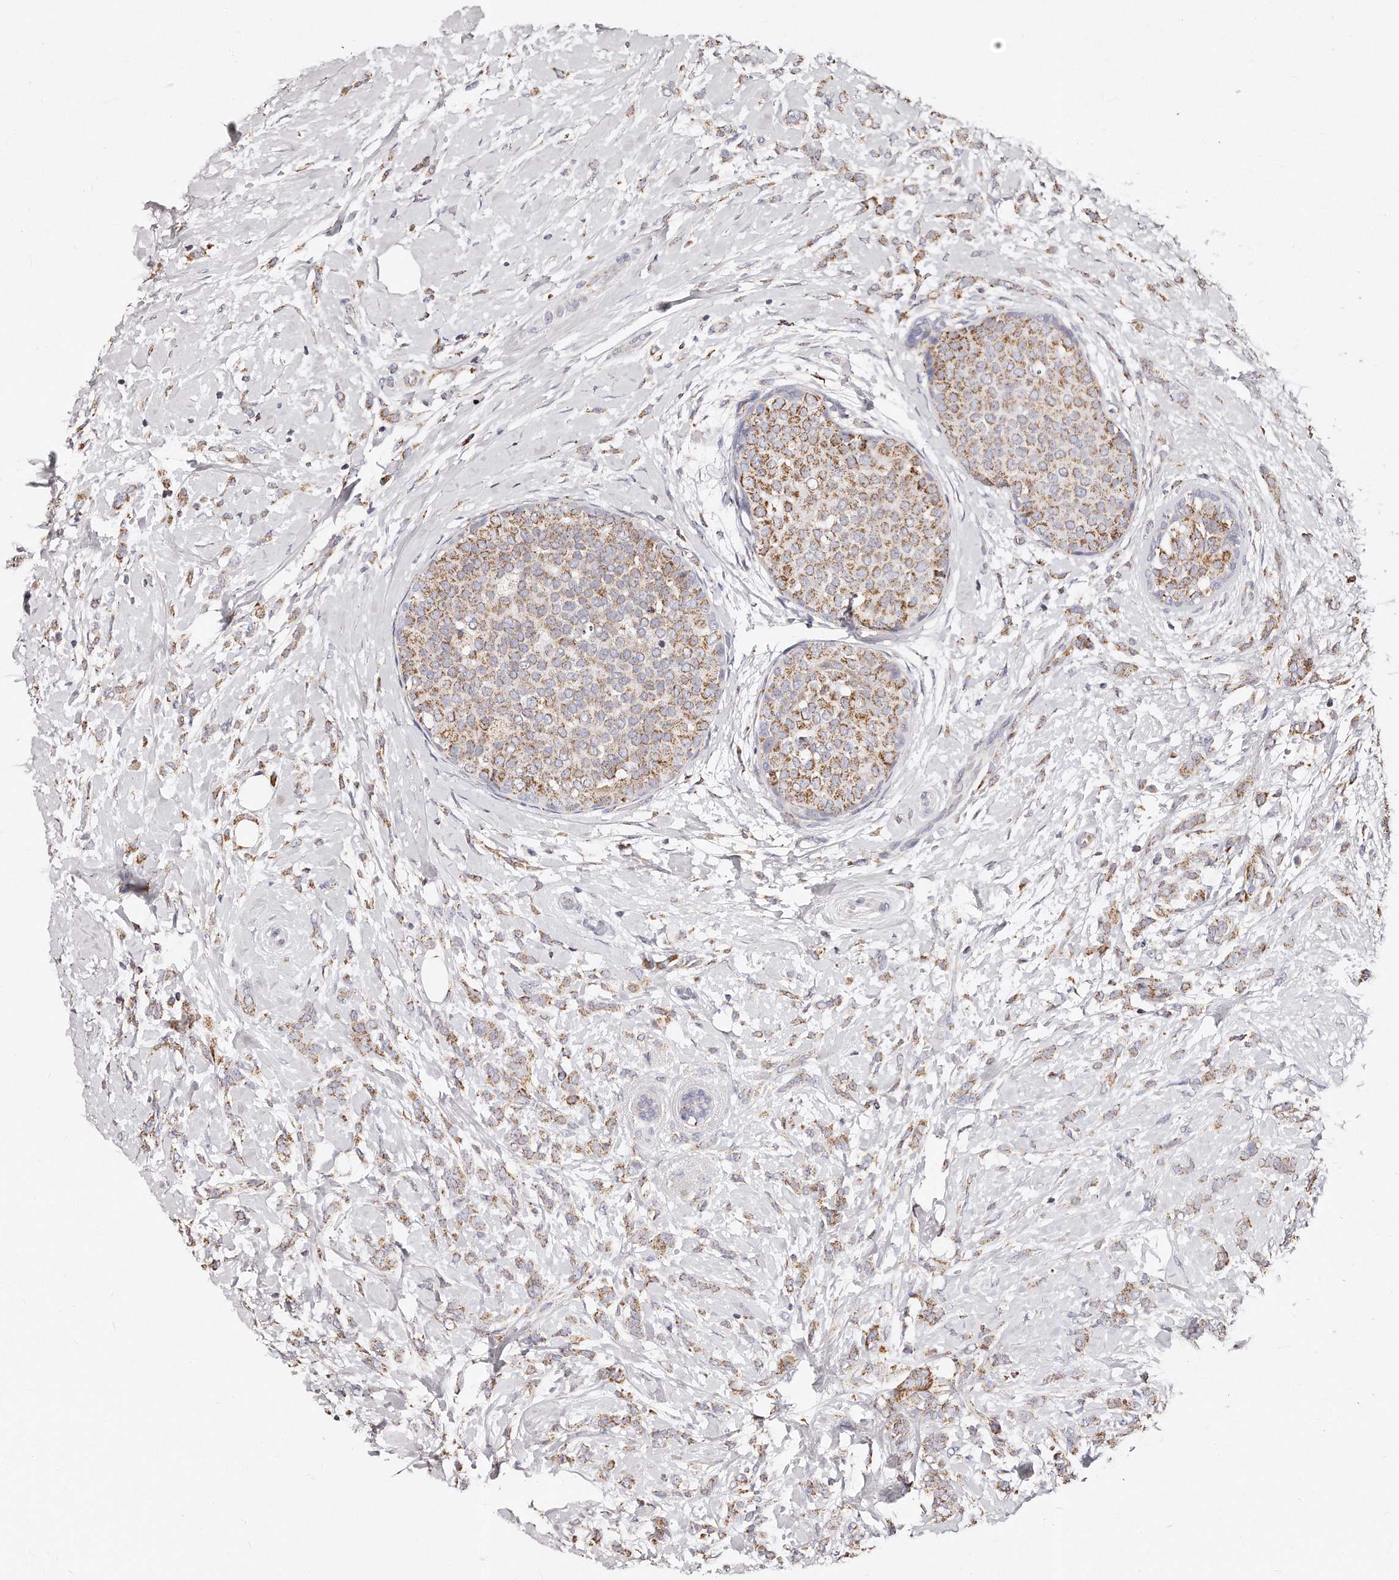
{"staining": {"intensity": "moderate", "quantity": ">75%", "location": "cytoplasmic/membranous"}, "tissue": "breast cancer", "cell_type": "Tumor cells", "image_type": "cancer", "snomed": [{"axis": "morphology", "description": "Lobular carcinoma, in situ"}, {"axis": "morphology", "description": "Lobular carcinoma"}, {"axis": "topography", "description": "Breast"}], "caption": "The histopathology image displays staining of lobular carcinoma (breast), revealing moderate cytoplasmic/membranous protein staining (brown color) within tumor cells.", "gene": "RTKN", "patient": {"sex": "female", "age": 41}}